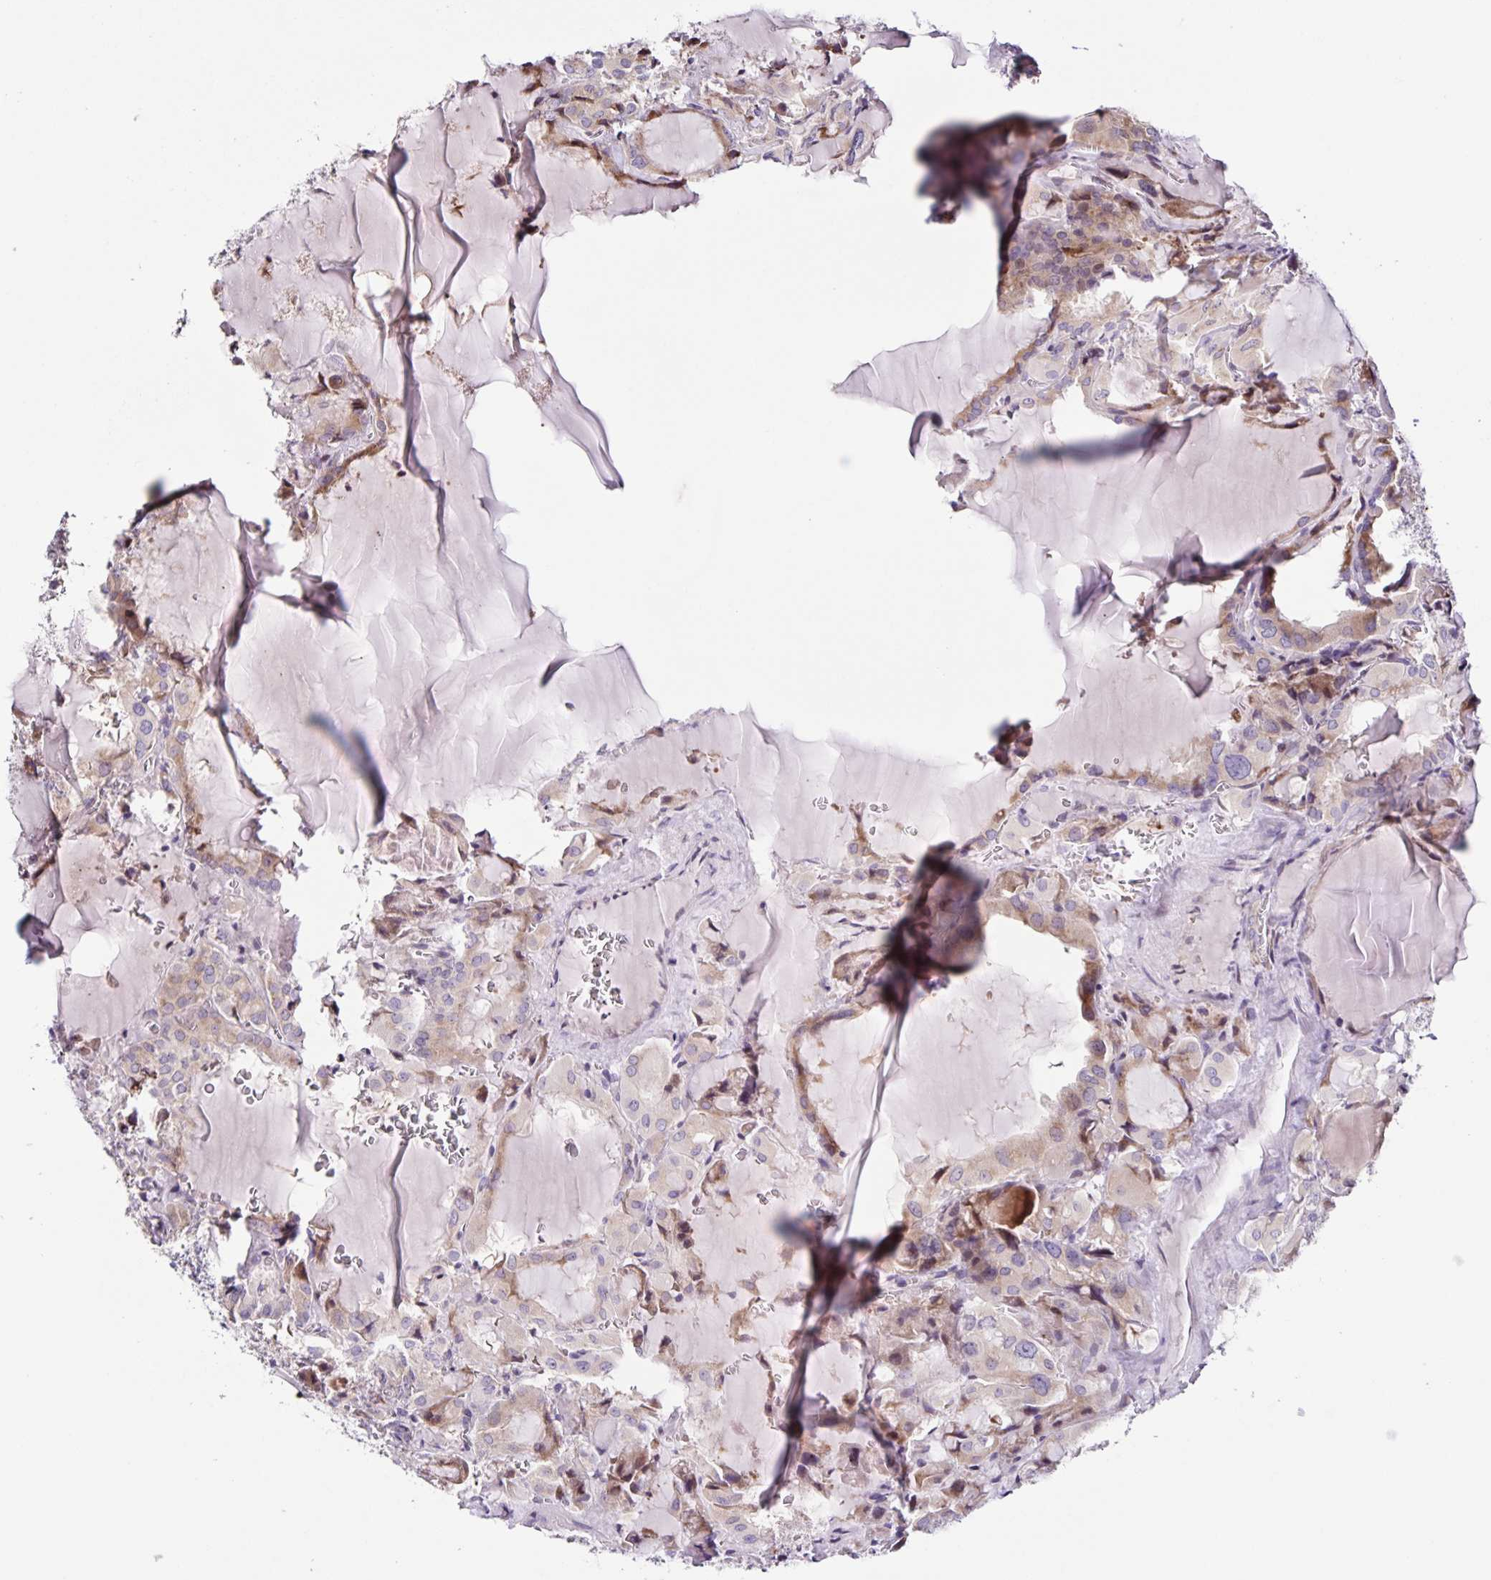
{"staining": {"intensity": "weak", "quantity": "25%-75%", "location": "cytoplasmic/membranous"}, "tissue": "thyroid cancer", "cell_type": "Tumor cells", "image_type": "cancer", "snomed": [{"axis": "morphology", "description": "Papillary adenocarcinoma, NOS"}, {"axis": "topography", "description": "Thyroid gland"}], "caption": "Immunohistochemical staining of thyroid cancer shows low levels of weak cytoplasmic/membranous positivity in approximately 25%-75% of tumor cells.", "gene": "RNFT2", "patient": {"sex": "male", "age": 87}}